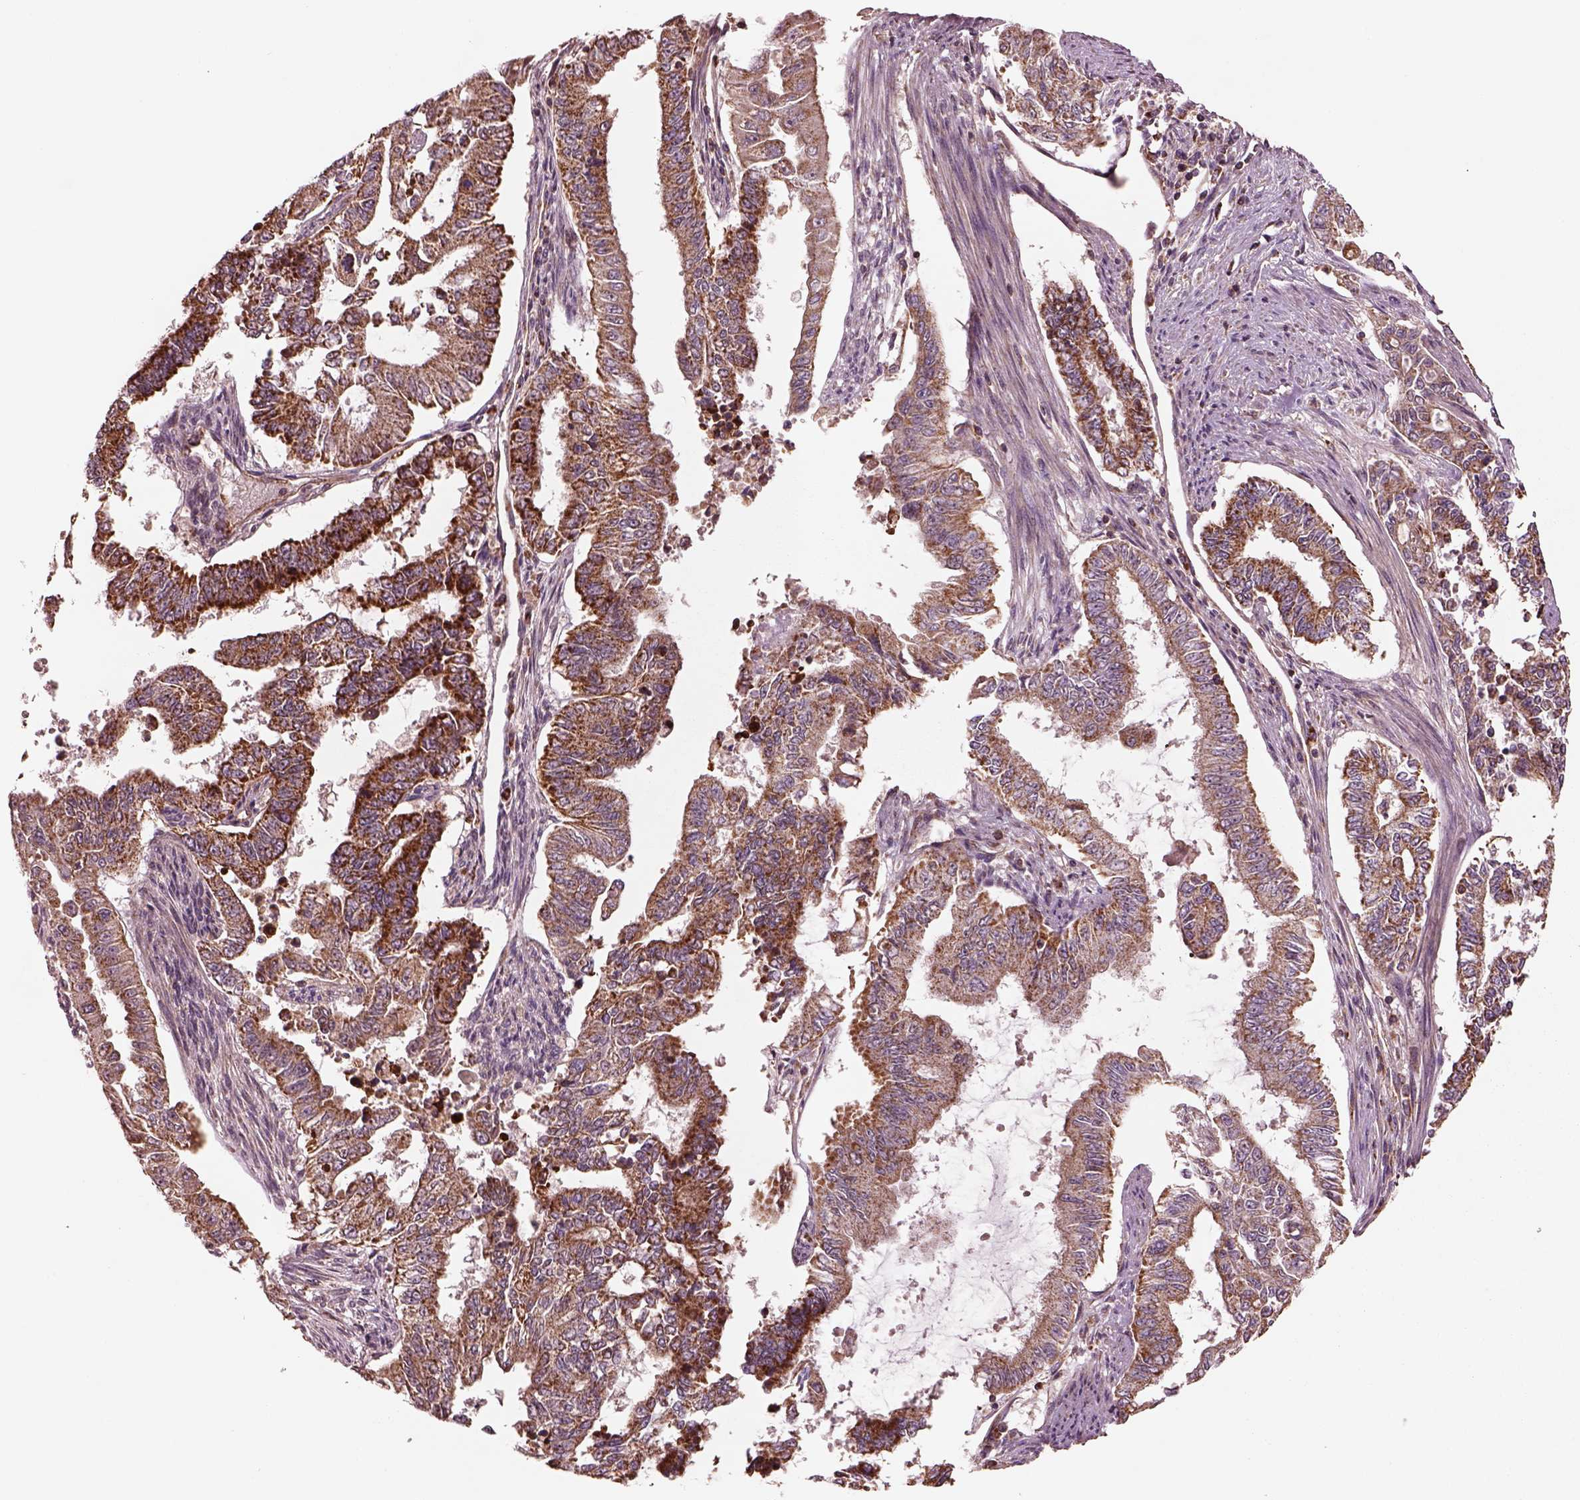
{"staining": {"intensity": "moderate", "quantity": ">75%", "location": "cytoplasmic/membranous"}, "tissue": "endometrial cancer", "cell_type": "Tumor cells", "image_type": "cancer", "snomed": [{"axis": "morphology", "description": "Adenocarcinoma, NOS"}, {"axis": "topography", "description": "Uterus"}], "caption": "Adenocarcinoma (endometrial) stained with a protein marker demonstrates moderate staining in tumor cells.", "gene": "SLC25A5", "patient": {"sex": "female", "age": 59}}